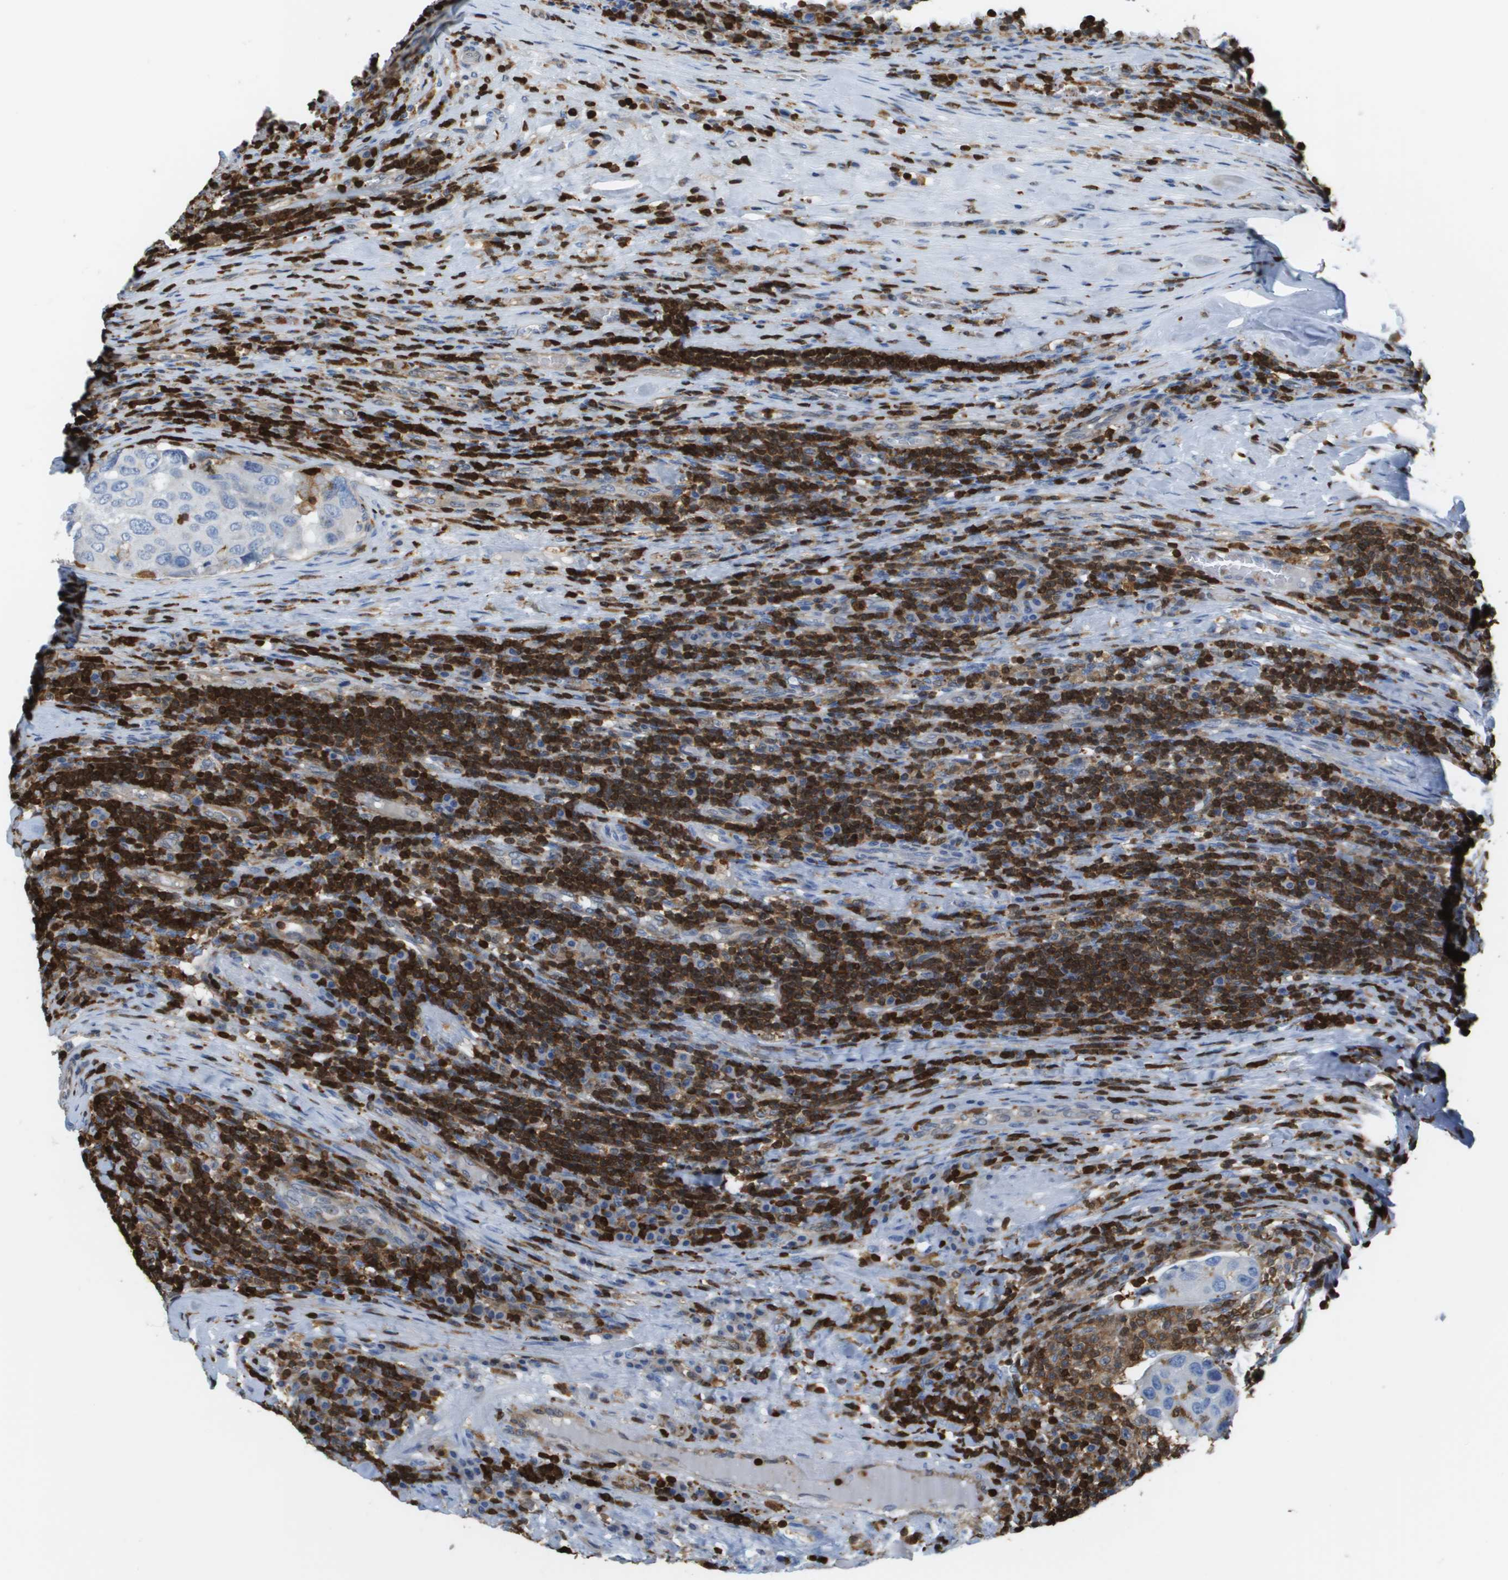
{"staining": {"intensity": "negative", "quantity": "none", "location": "none"}, "tissue": "urothelial cancer", "cell_type": "Tumor cells", "image_type": "cancer", "snomed": [{"axis": "morphology", "description": "Urothelial carcinoma, High grade"}, {"axis": "topography", "description": "Lymph node"}, {"axis": "topography", "description": "Urinary bladder"}], "caption": "Immunohistochemistry histopathology image of human urothelial carcinoma (high-grade) stained for a protein (brown), which demonstrates no expression in tumor cells. (DAB (3,3'-diaminobenzidine) immunohistochemistry visualized using brightfield microscopy, high magnification).", "gene": "DOCK5", "patient": {"sex": "male", "age": 51}}